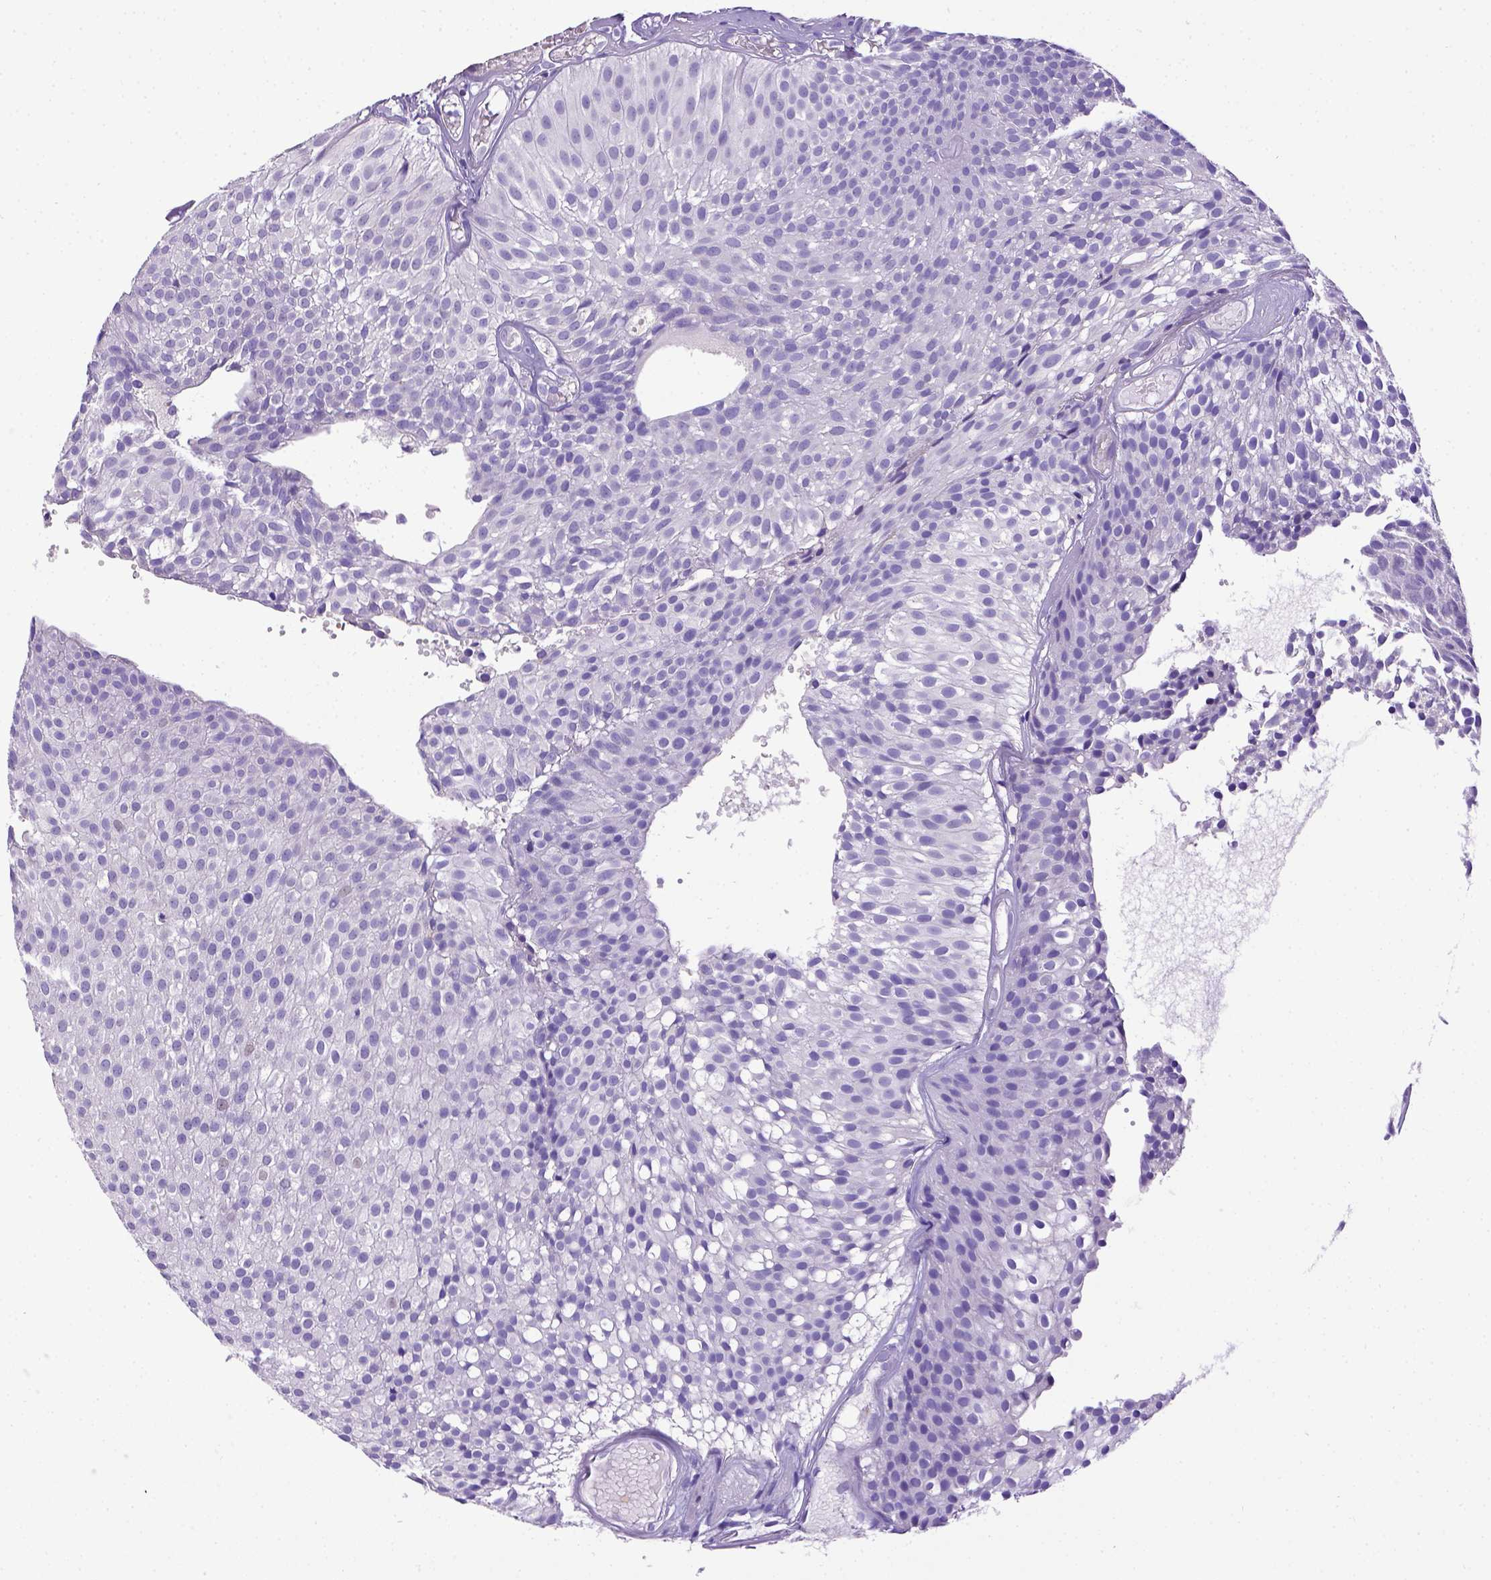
{"staining": {"intensity": "negative", "quantity": "none", "location": "none"}, "tissue": "urothelial cancer", "cell_type": "Tumor cells", "image_type": "cancer", "snomed": [{"axis": "morphology", "description": "Urothelial carcinoma, Low grade"}, {"axis": "topography", "description": "Urinary bladder"}], "caption": "Tumor cells are negative for brown protein staining in urothelial cancer.", "gene": "CD40", "patient": {"sex": "male", "age": 63}}